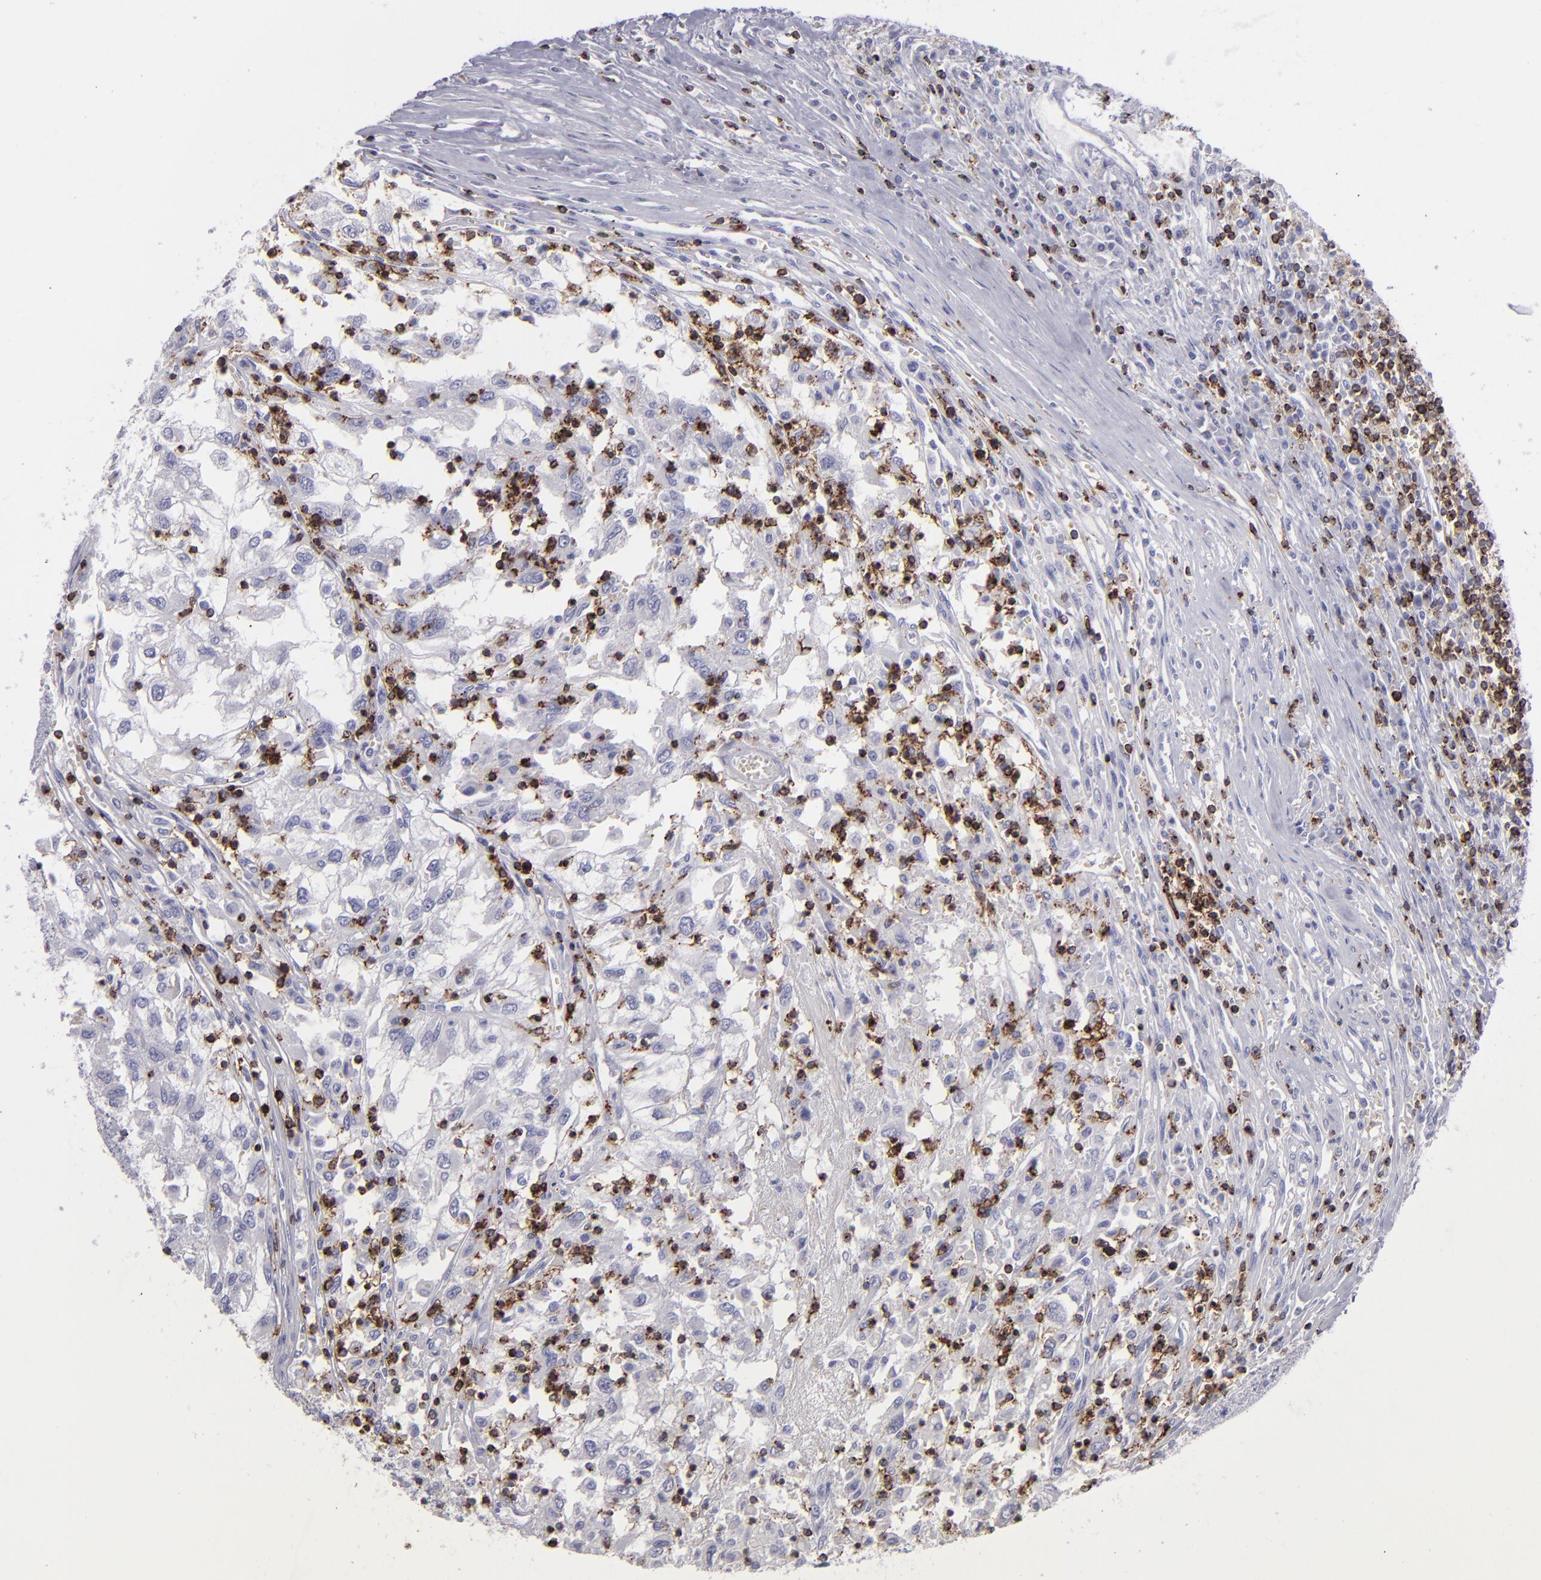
{"staining": {"intensity": "negative", "quantity": "none", "location": "none"}, "tissue": "renal cancer", "cell_type": "Tumor cells", "image_type": "cancer", "snomed": [{"axis": "morphology", "description": "Normal tissue, NOS"}, {"axis": "morphology", "description": "Adenocarcinoma, NOS"}, {"axis": "topography", "description": "Kidney"}], "caption": "DAB (3,3'-diaminobenzidine) immunohistochemical staining of human renal cancer exhibits no significant positivity in tumor cells.", "gene": "CD2", "patient": {"sex": "male", "age": 71}}